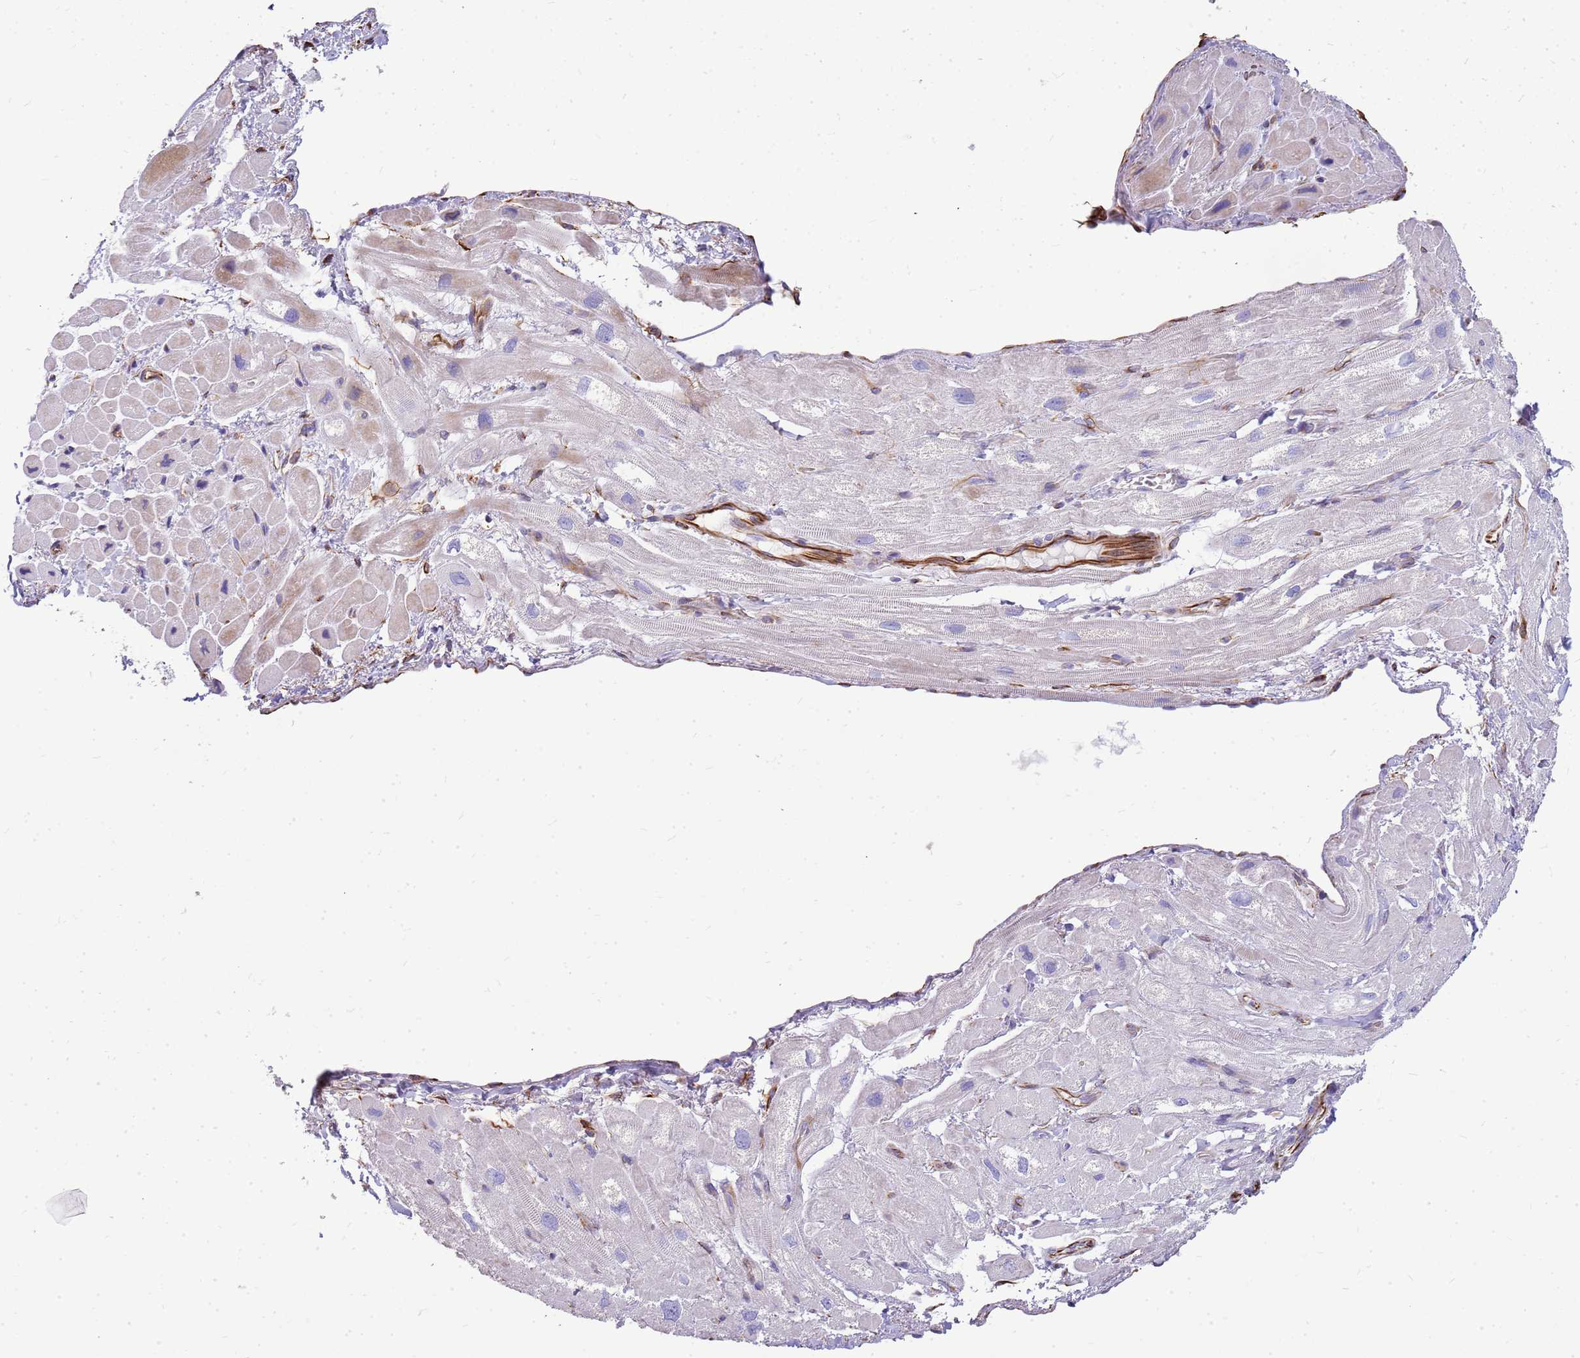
{"staining": {"intensity": "weak", "quantity": "<25%", "location": "cytoplasmic/membranous"}, "tissue": "heart muscle", "cell_type": "Cardiomyocytes", "image_type": "normal", "snomed": [{"axis": "morphology", "description": "Normal tissue, NOS"}, {"axis": "topography", "description": "Heart"}], "caption": "Immunohistochemical staining of benign human heart muscle shows no significant staining in cardiomyocytes.", "gene": "ZDHHC1", "patient": {"sex": "male", "age": 65}}